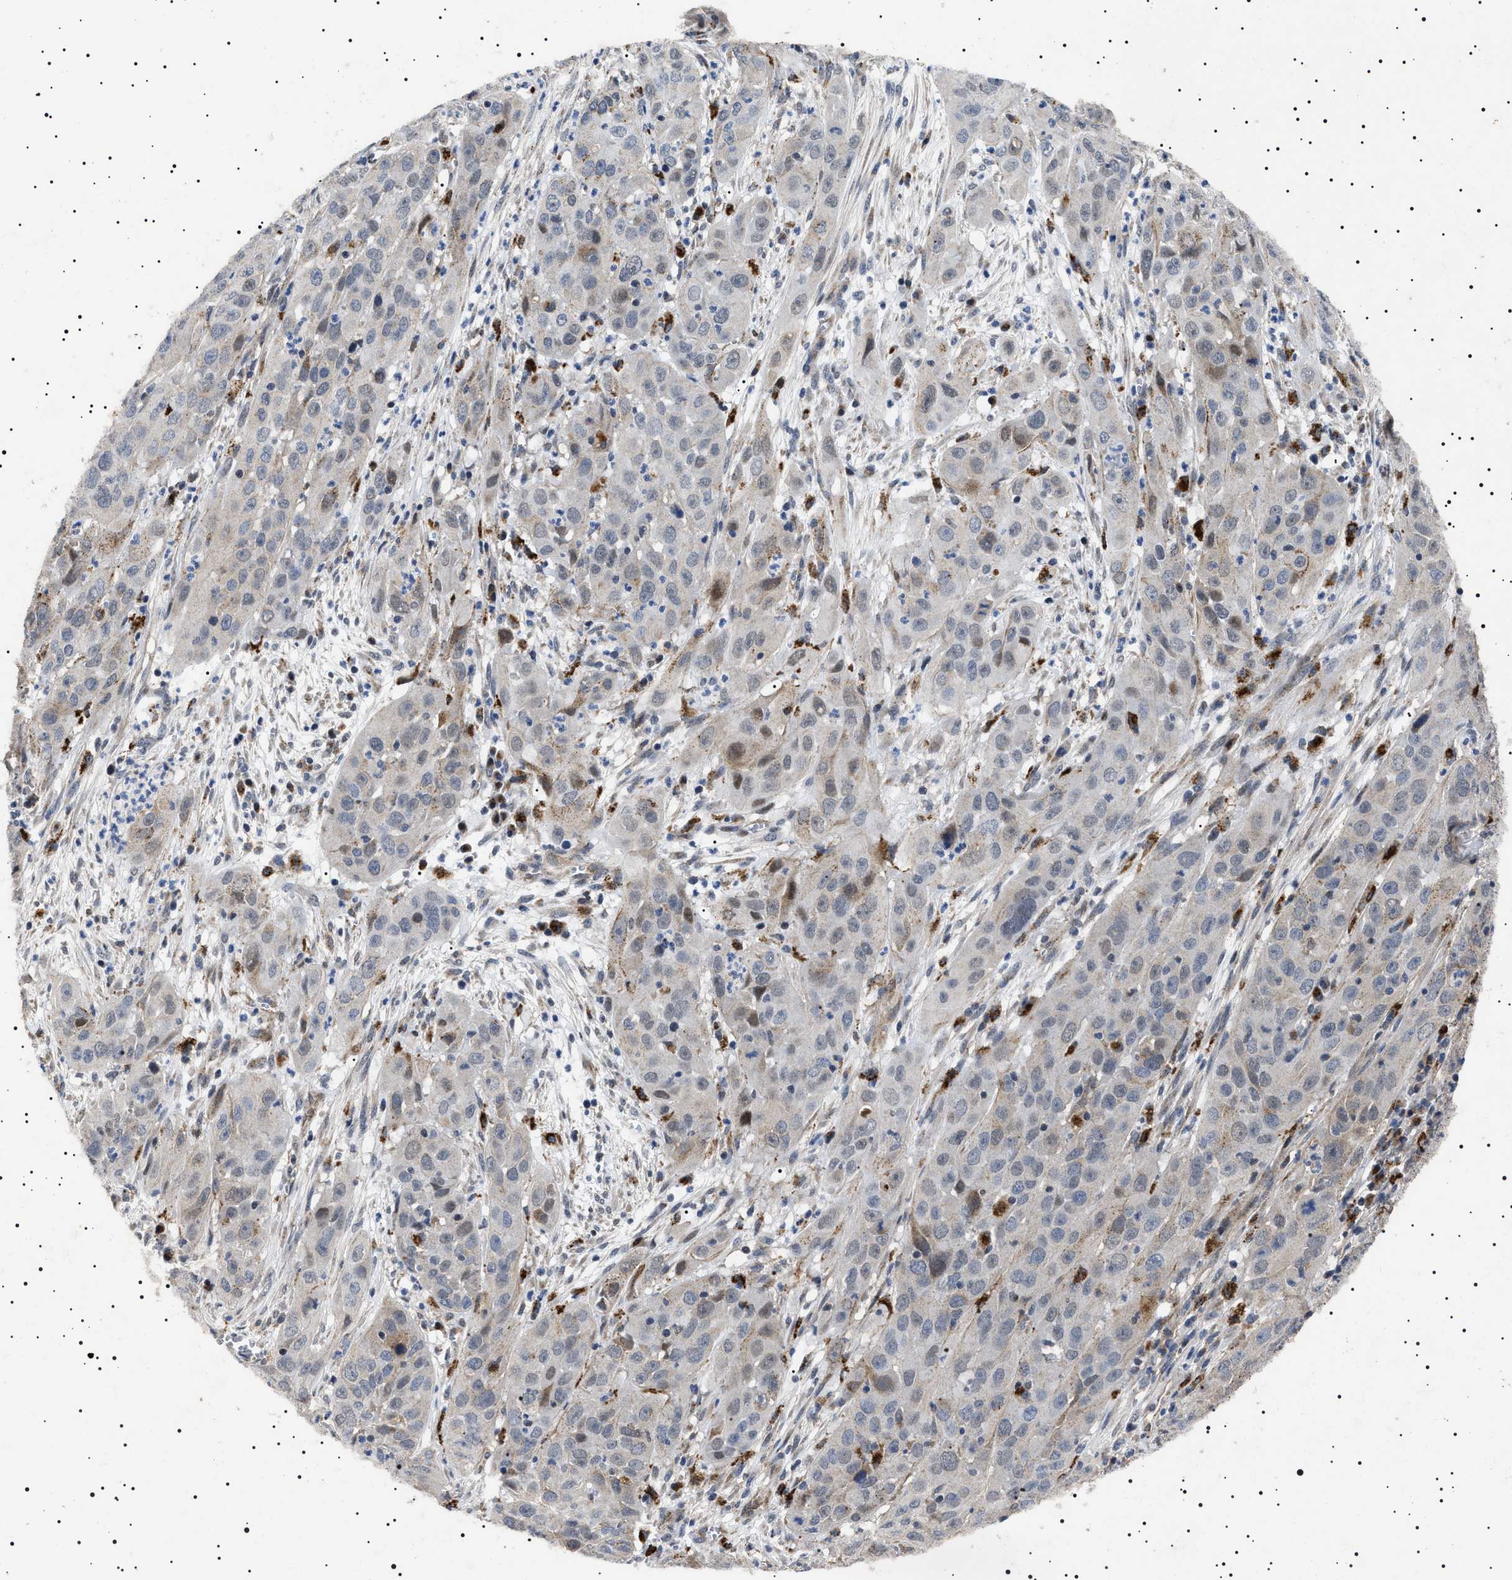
{"staining": {"intensity": "negative", "quantity": "none", "location": "none"}, "tissue": "cervical cancer", "cell_type": "Tumor cells", "image_type": "cancer", "snomed": [{"axis": "morphology", "description": "Squamous cell carcinoma, NOS"}, {"axis": "topography", "description": "Cervix"}], "caption": "This is an IHC histopathology image of squamous cell carcinoma (cervical). There is no expression in tumor cells.", "gene": "RAB34", "patient": {"sex": "female", "age": 32}}